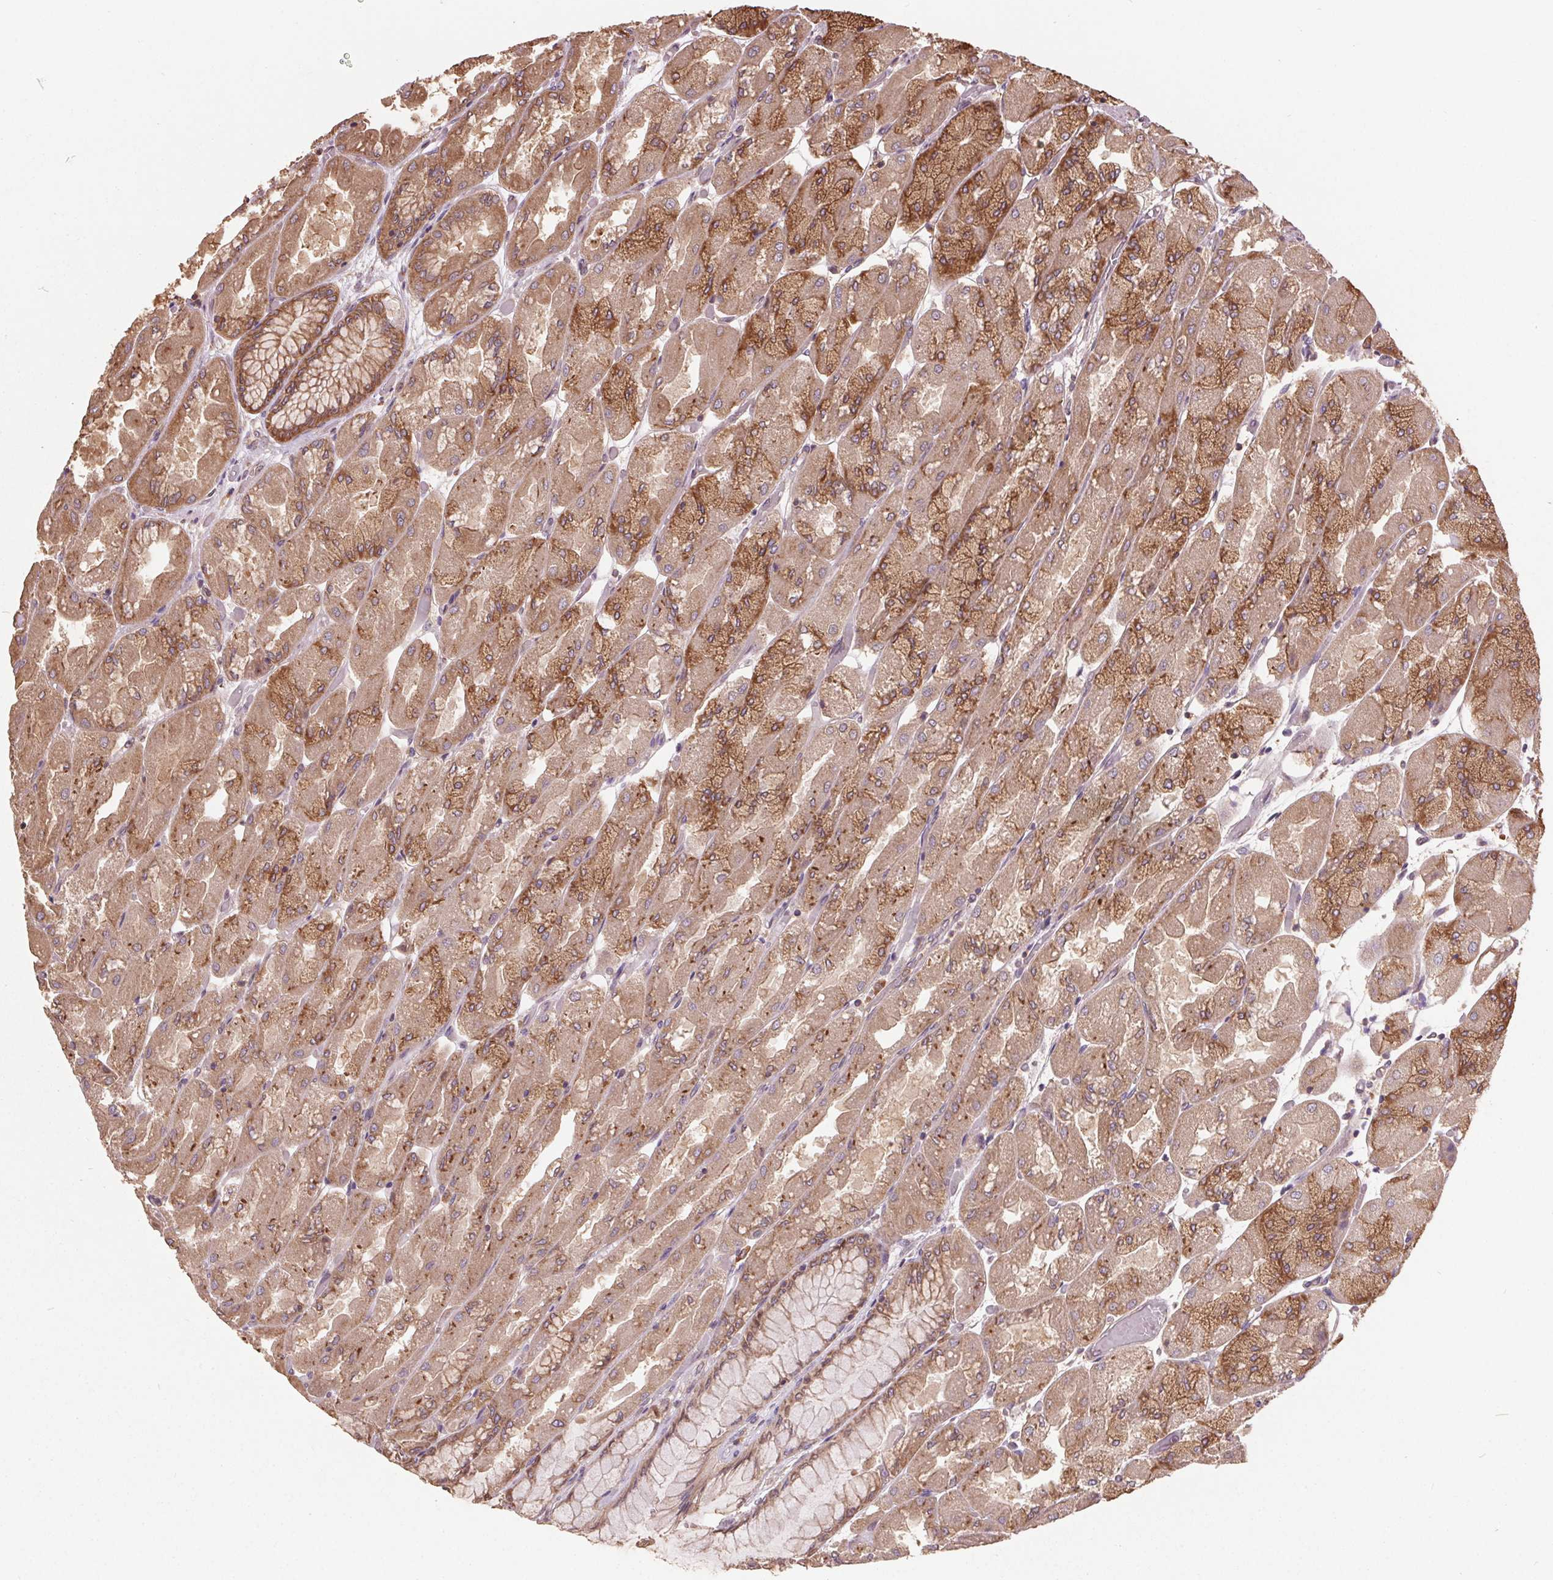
{"staining": {"intensity": "strong", "quantity": "25%-75%", "location": "cytoplasmic/membranous"}, "tissue": "stomach", "cell_type": "Glandular cells", "image_type": "normal", "snomed": [{"axis": "morphology", "description": "Normal tissue, NOS"}, {"axis": "topography", "description": "Stomach"}], "caption": "This is an image of immunohistochemistry (IHC) staining of unremarkable stomach, which shows strong expression in the cytoplasmic/membranous of glandular cells.", "gene": "EIF2S1", "patient": {"sex": "female", "age": 61}}